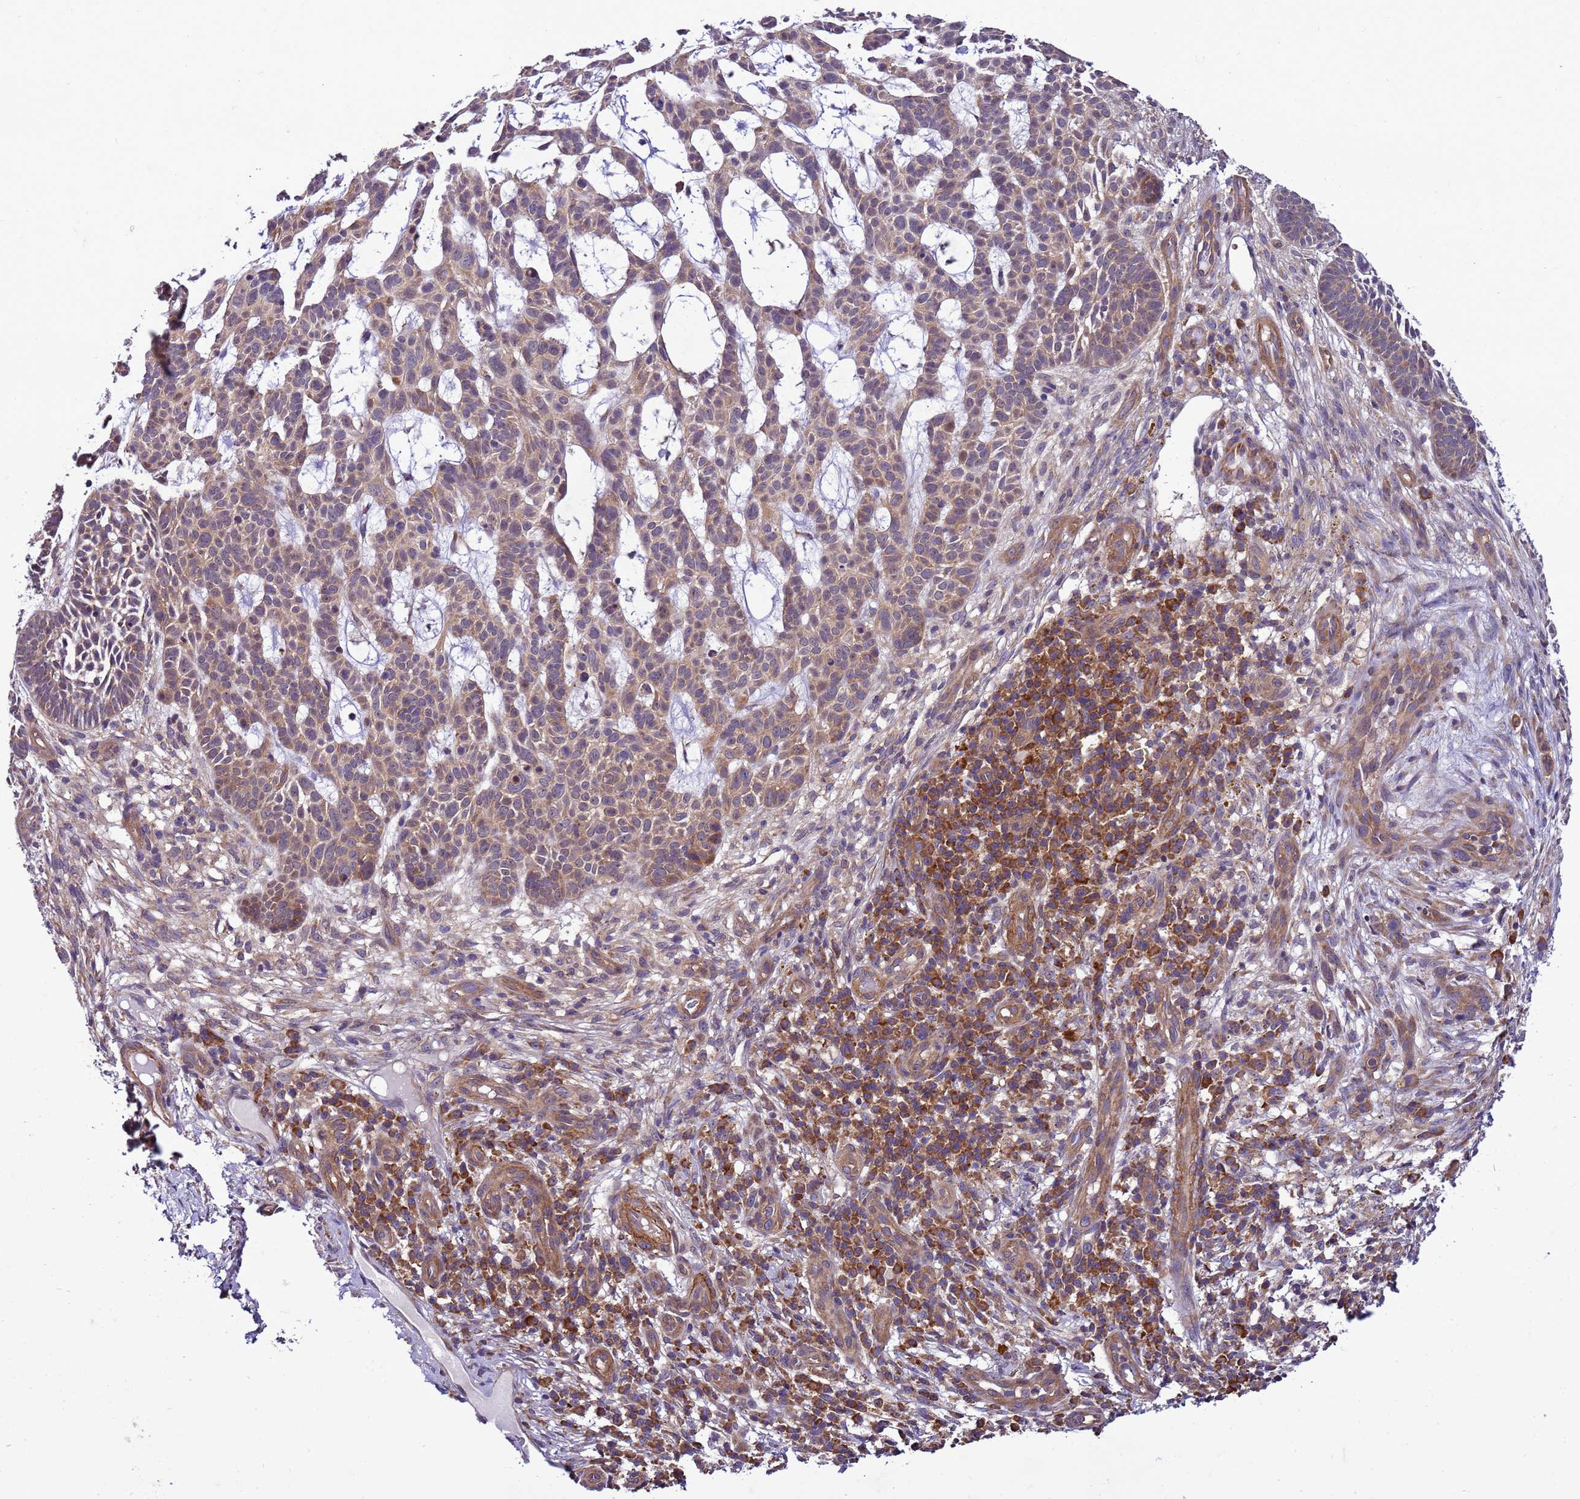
{"staining": {"intensity": "weak", "quantity": "25%-75%", "location": "cytoplasmic/membranous"}, "tissue": "skin cancer", "cell_type": "Tumor cells", "image_type": "cancer", "snomed": [{"axis": "morphology", "description": "Basal cell carcinoma"}, {"axis": "topography", "description": "Skin"}], "caption": "A brown stain highlights weak cytoplasmic/membranous staining of a protein in skin cancer tumor cells.", "gene": "GEN1", "patient": {"sex": "male", "age": 89}}